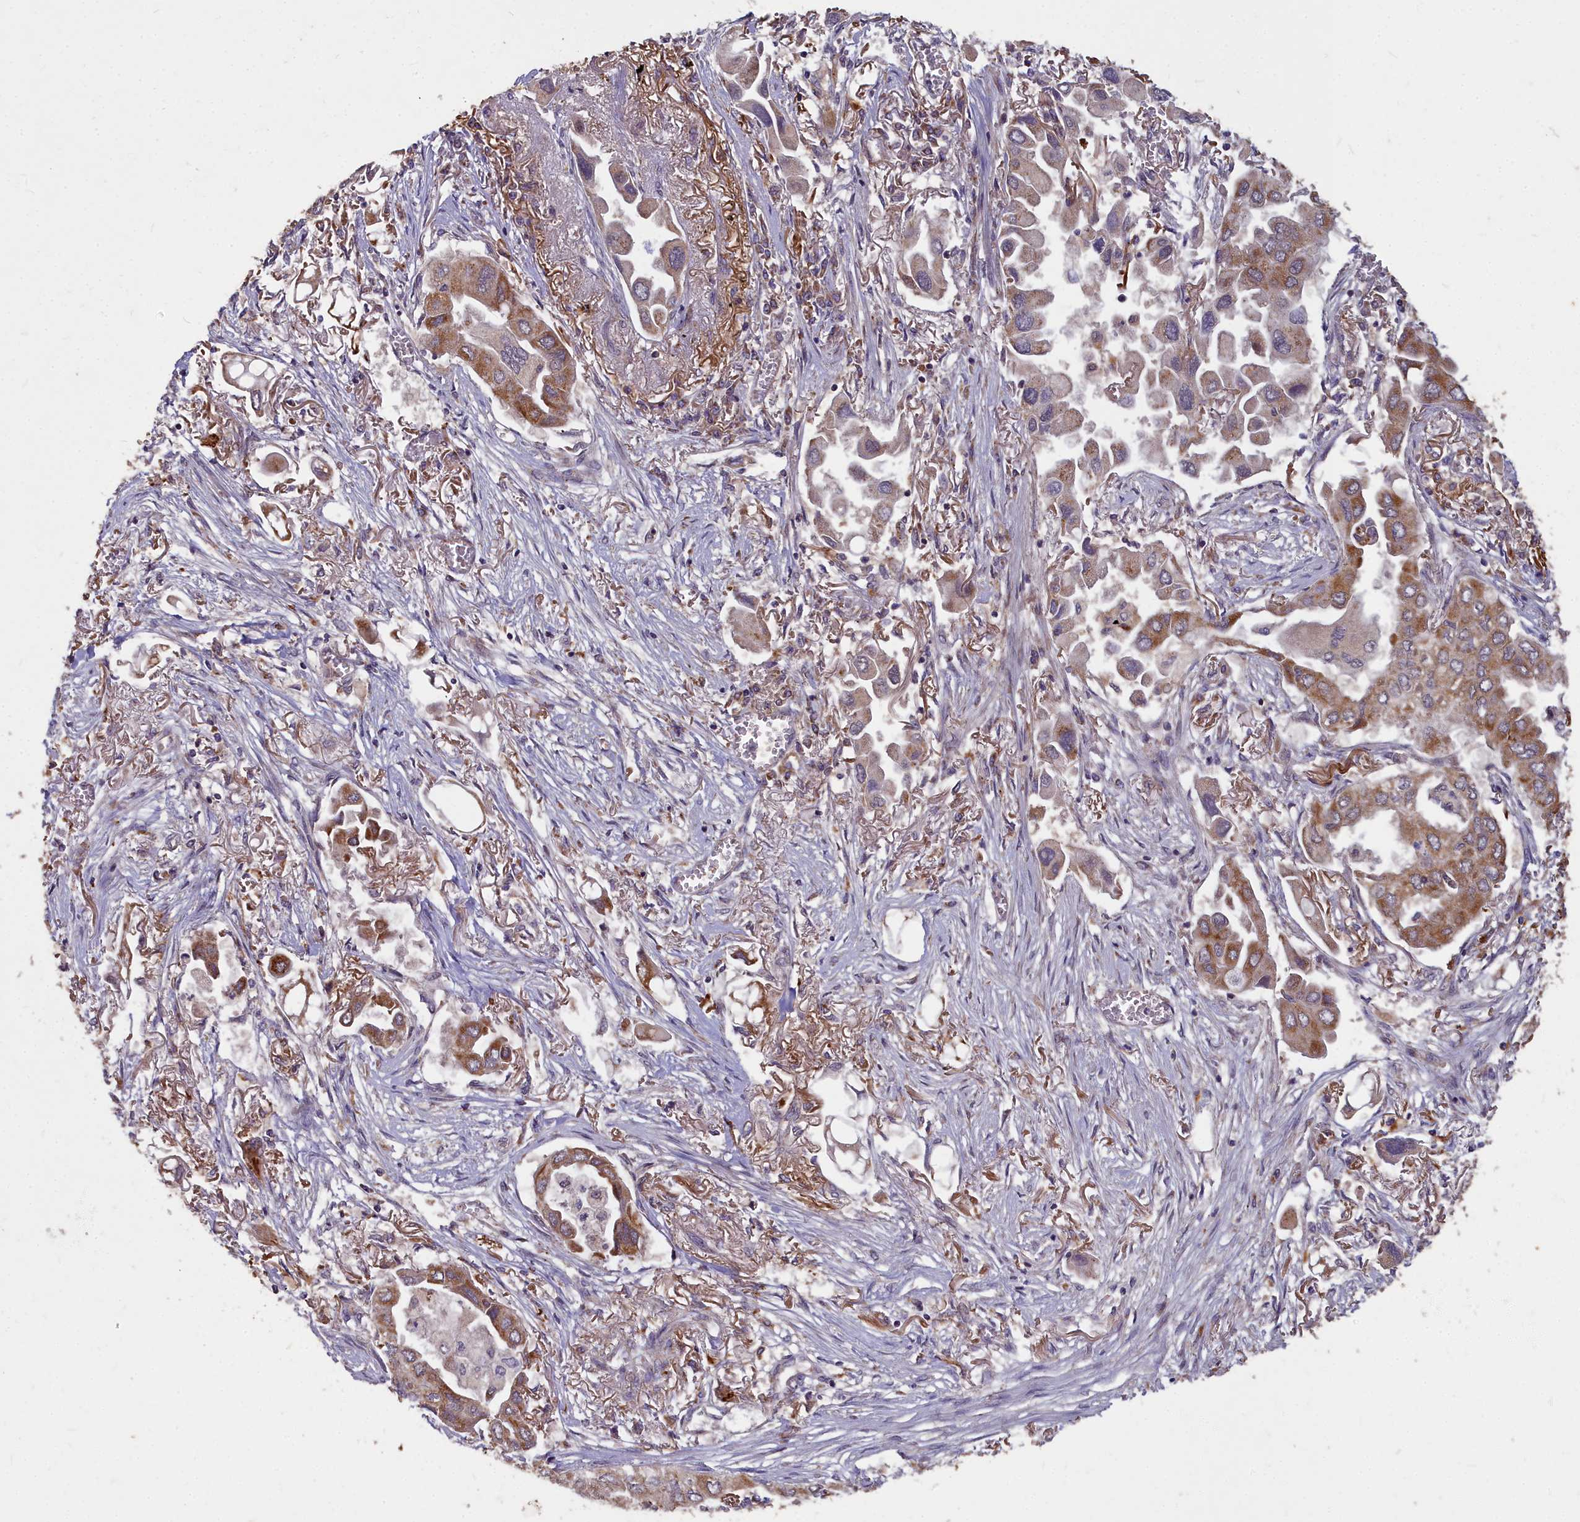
{"staining": {"intensity": "strong", "quantity": "25%-75%", "location": "cytoplasmic/membranous"}, "tissue": "lung cancer", "cell_type": "Tumor cells", "image_type": "cancer", "snomed": [{"axis": "morphology", "description": "Adenocarcinoma, NOS"}, {"axis": "topography", "description": "Lung"}], "caption": "Lung cancer (adenocarcinoma) tissue demonstrates strong cytoplasmic/membranous positivity in about 25%-75% of tumor cells (DAB (3,3'-diaminobenzidine) = brown stain, brightfield microscopy at high magnification).", "gene": "COX11", "patient": {"sex": "female", "age": 76}}